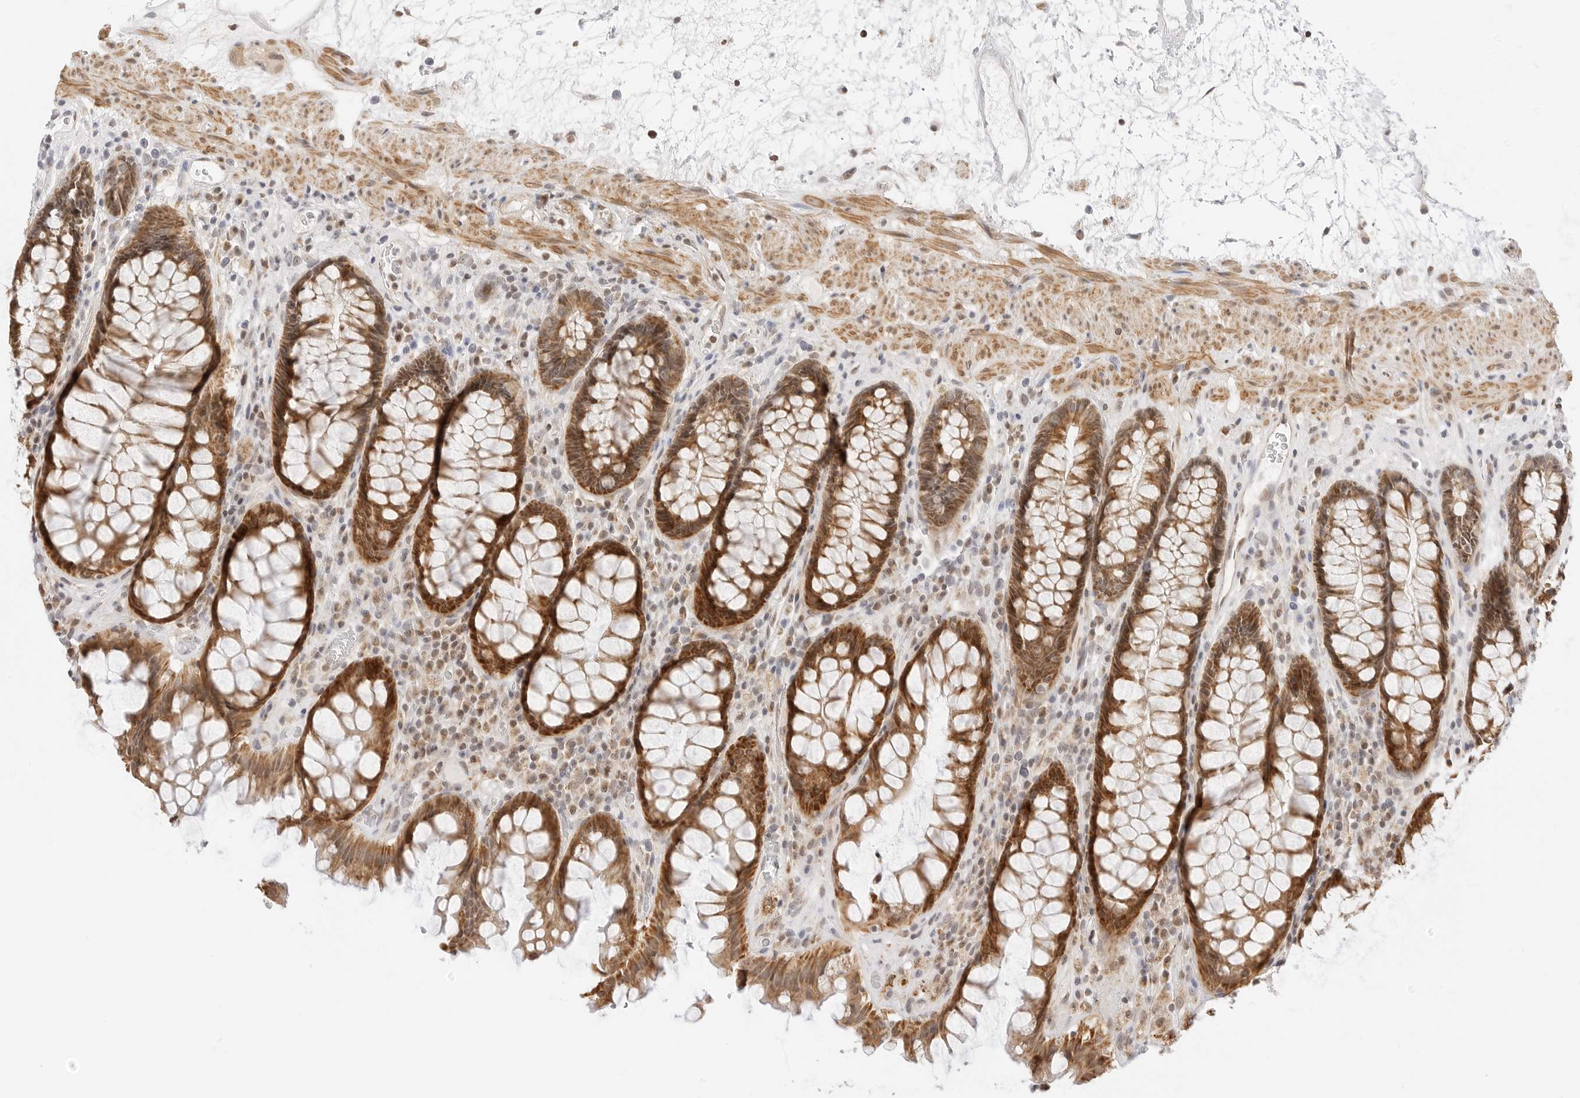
{"staining": {"intensity": "strong", "quantity": ">75%", "location": "cytoplasmic/membranous,nuclear"}, "tissue": "rectum", "cell_type": "Glandular cells", "image_type": "normal", "snomed": [{"axis": "morphology", "description": "Normal tissue, NOS"}, {"axis": "topography", "description": "Rectum"}], "caption": "This is a histology image of IHC staining of normal rectum, which shows strong staining in the cytoplasmic/membranous,nuclear of glandular cells.", "gene": "GORAB", "patient": {"sex": "male", "age": 64}}